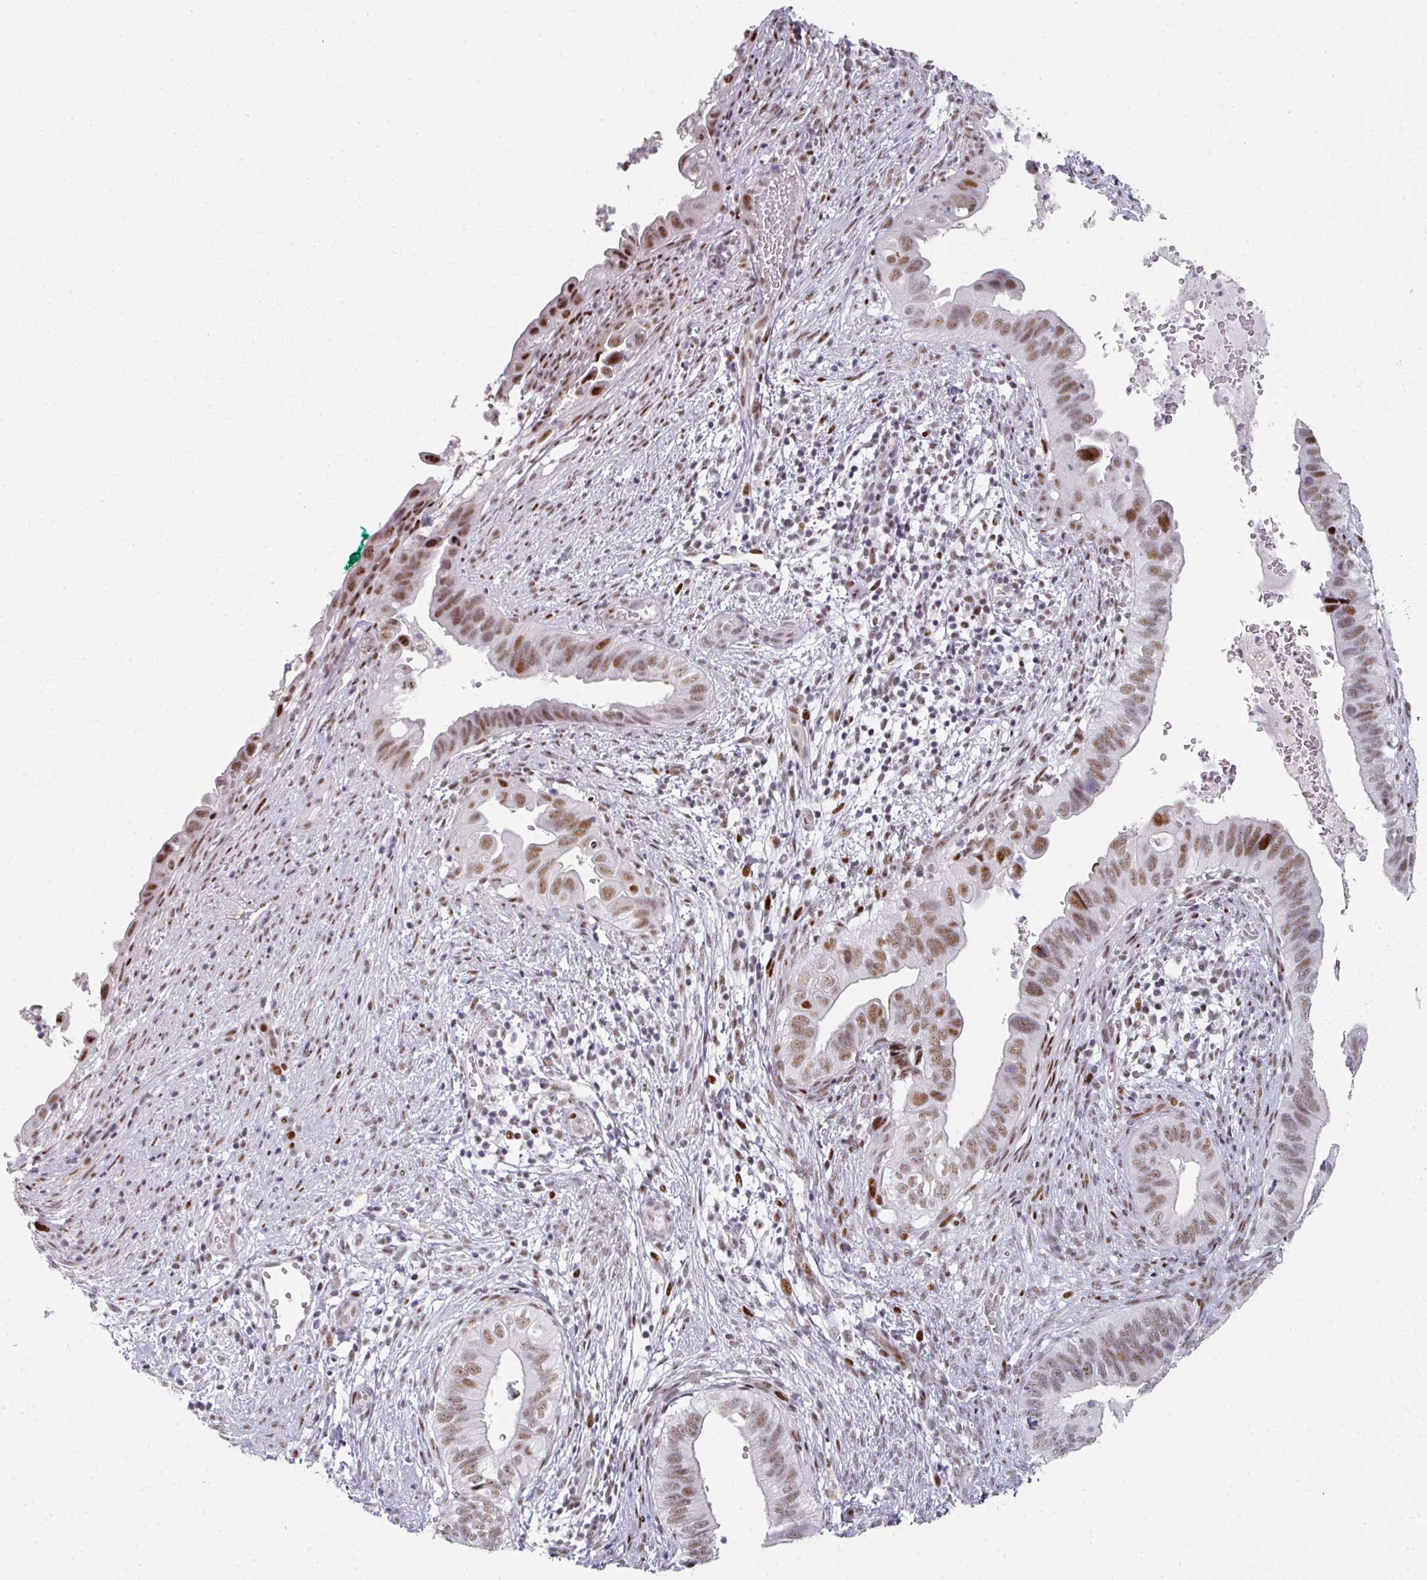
{"staining": {"intensity": "moderate", "quantity": ">75%", "location": "nuclear"}, "tissue": "cervical cancer", "cell_type": "Tumor cells", "image_type": "cancer", "snomed": [{"axis": "morphology", "description": "Adenocarcinoma, NOS"}, {"axis": "topography", "description": "Cervix"}], "caption": "Cervical cancer tissue demonstrates moderate nuclear positivity in approximately >75% of tumor cells", "gene": "SF3B5", "patient": {"sex": "female", "age": 42}}